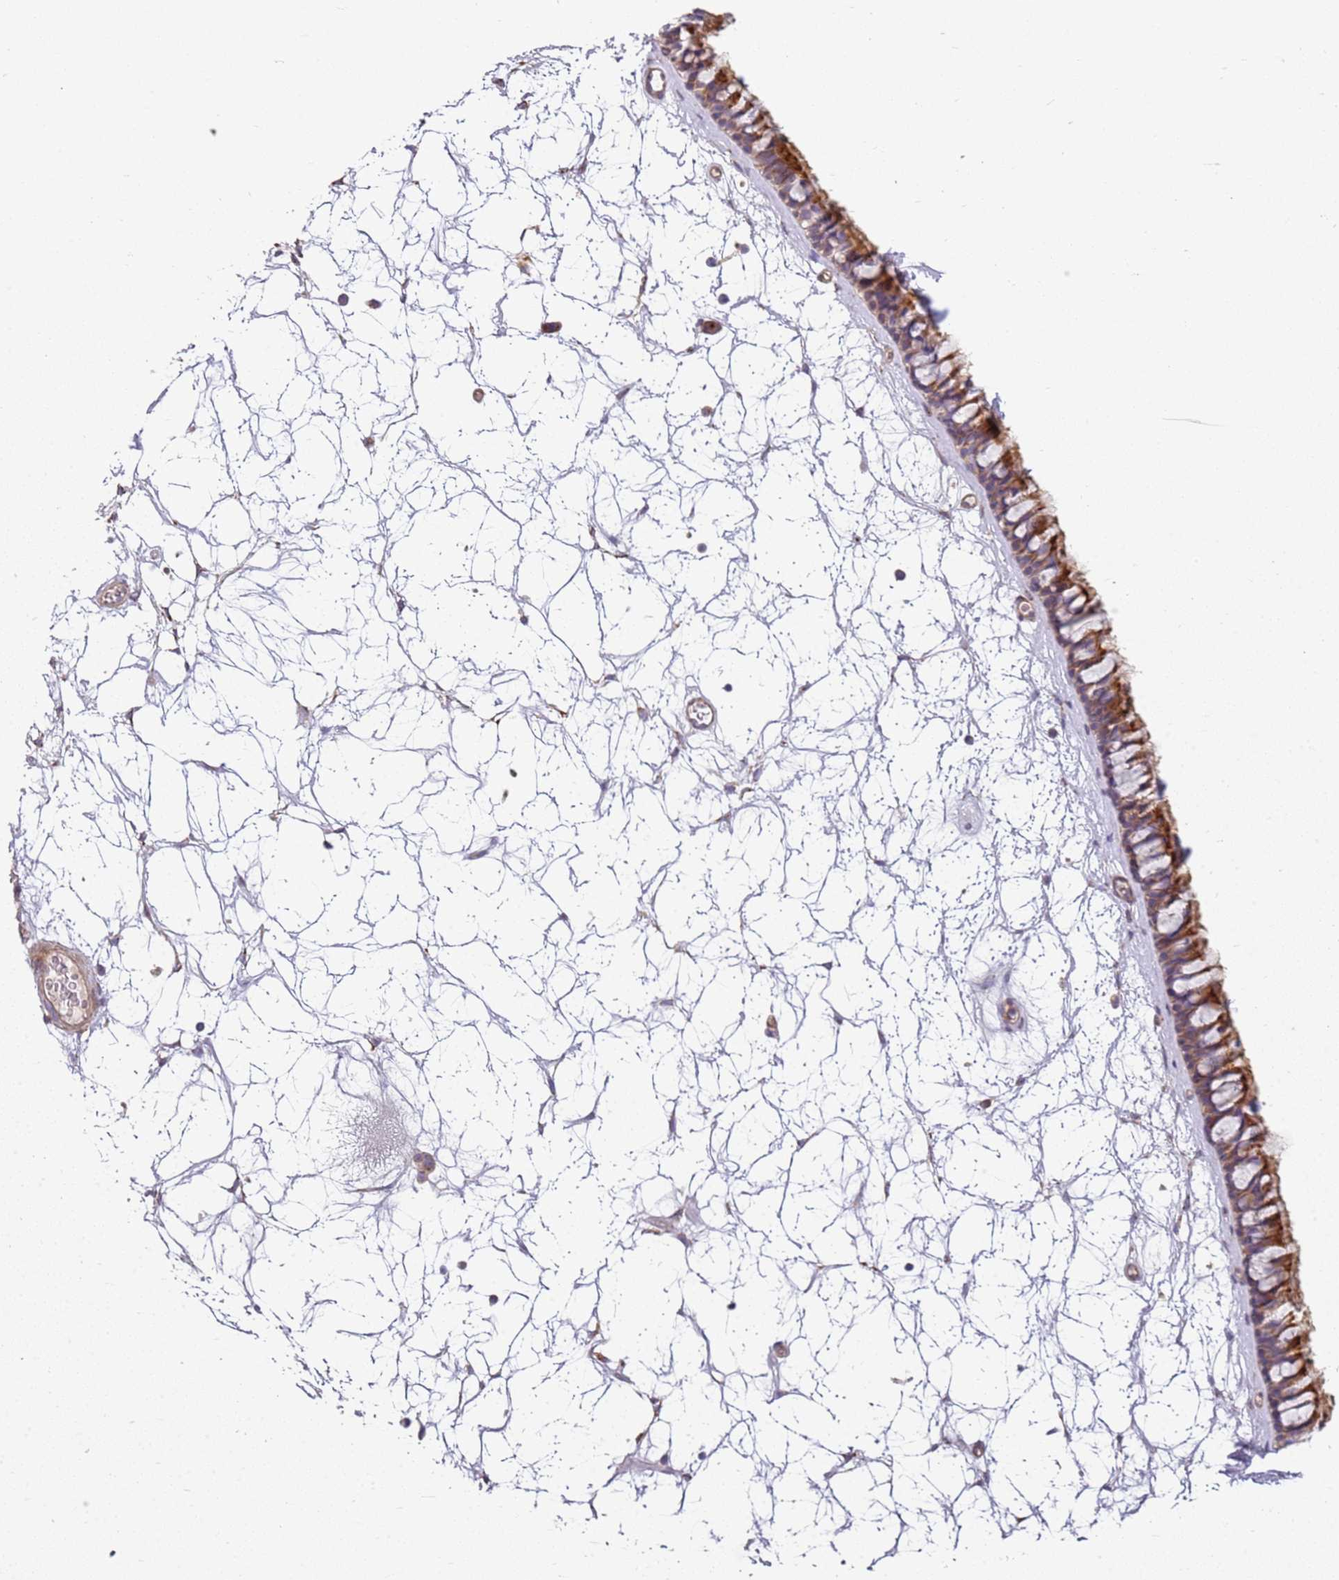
{"staining": {"intensity": "strong", "quantity": ">75%", "location": "cytoplasmic/membranous"}, "tissue": "nasopharynx", "cell_type": "Respiratory epithelial cells", "image_type": "normal", "snomed": [{"axis": "morphology", "description": "Normal tissue, NOS"}, {"axis": "topography", "description": "Nasopharynx"}], "caption": "Approximately >75% of respiratory epithelial cells in normal nasopharynx exhibit strong cytoplasmic/membranous protein expression as visualized by brown immunohistochemical staining.", "gene": "TMEM200C", "patient": {"sex": "male", "age": 64}}